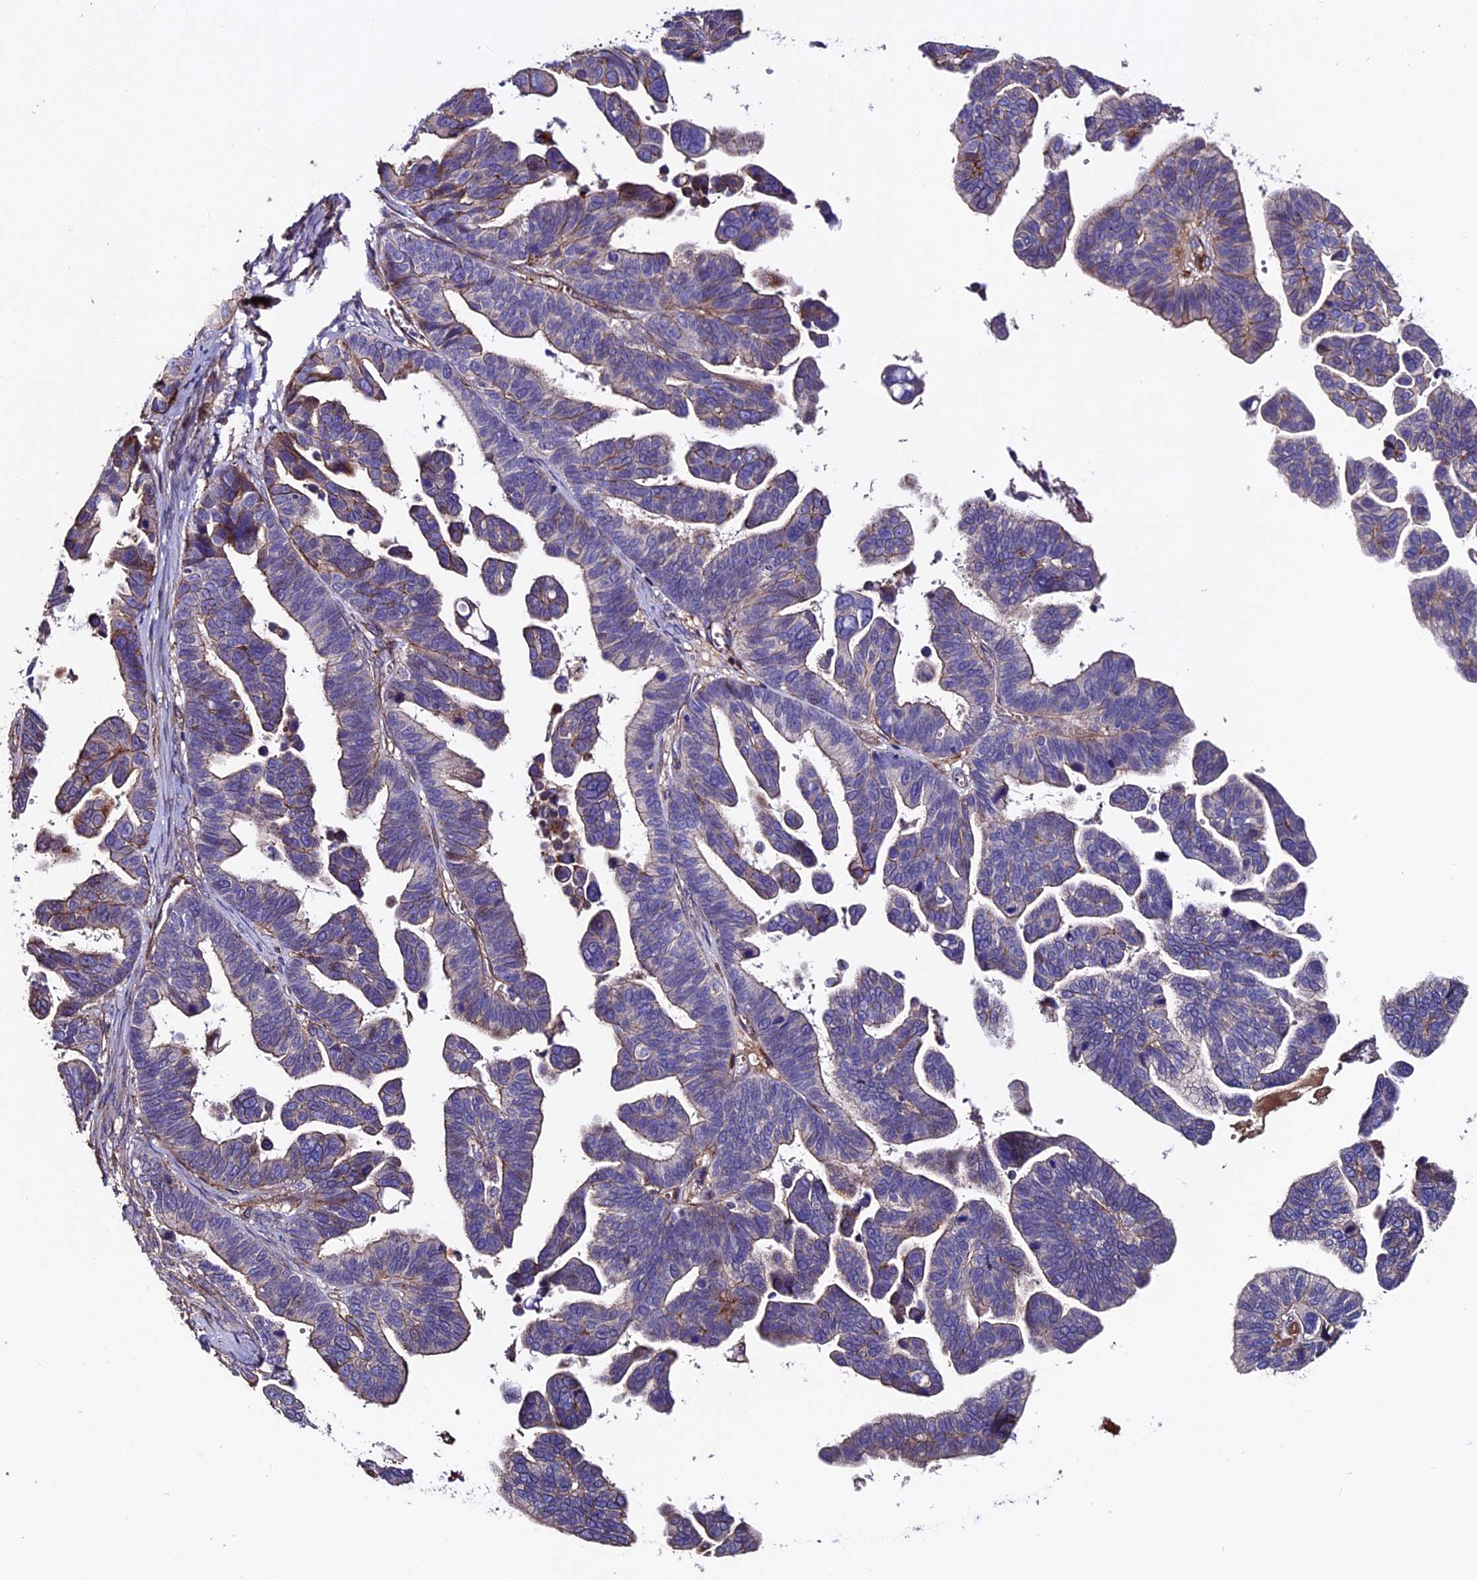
{"staining": {"intensity": "weak", "quantity": "25%-75%", "location": "cytoplasmic/membranous"}, "tissue": "ovarian cancer", "cell_type": "Tumor cells", "image_type": "cancer", "snomed": [{"axis": "morphology", "description": "Cystadenocarcinoma, serous, NOS"}, {"axis": "topography", "description": "Ovary"}], "caption": "Ovarian serous cystadenocarcinoma was stained to show a protein in brown. There is low levels of weak cytoplasmic/membranous staining in about 25%-75% of tumor cells.", "gene": "EVA1B", "patient": {"sex": "female", "age": 56}}